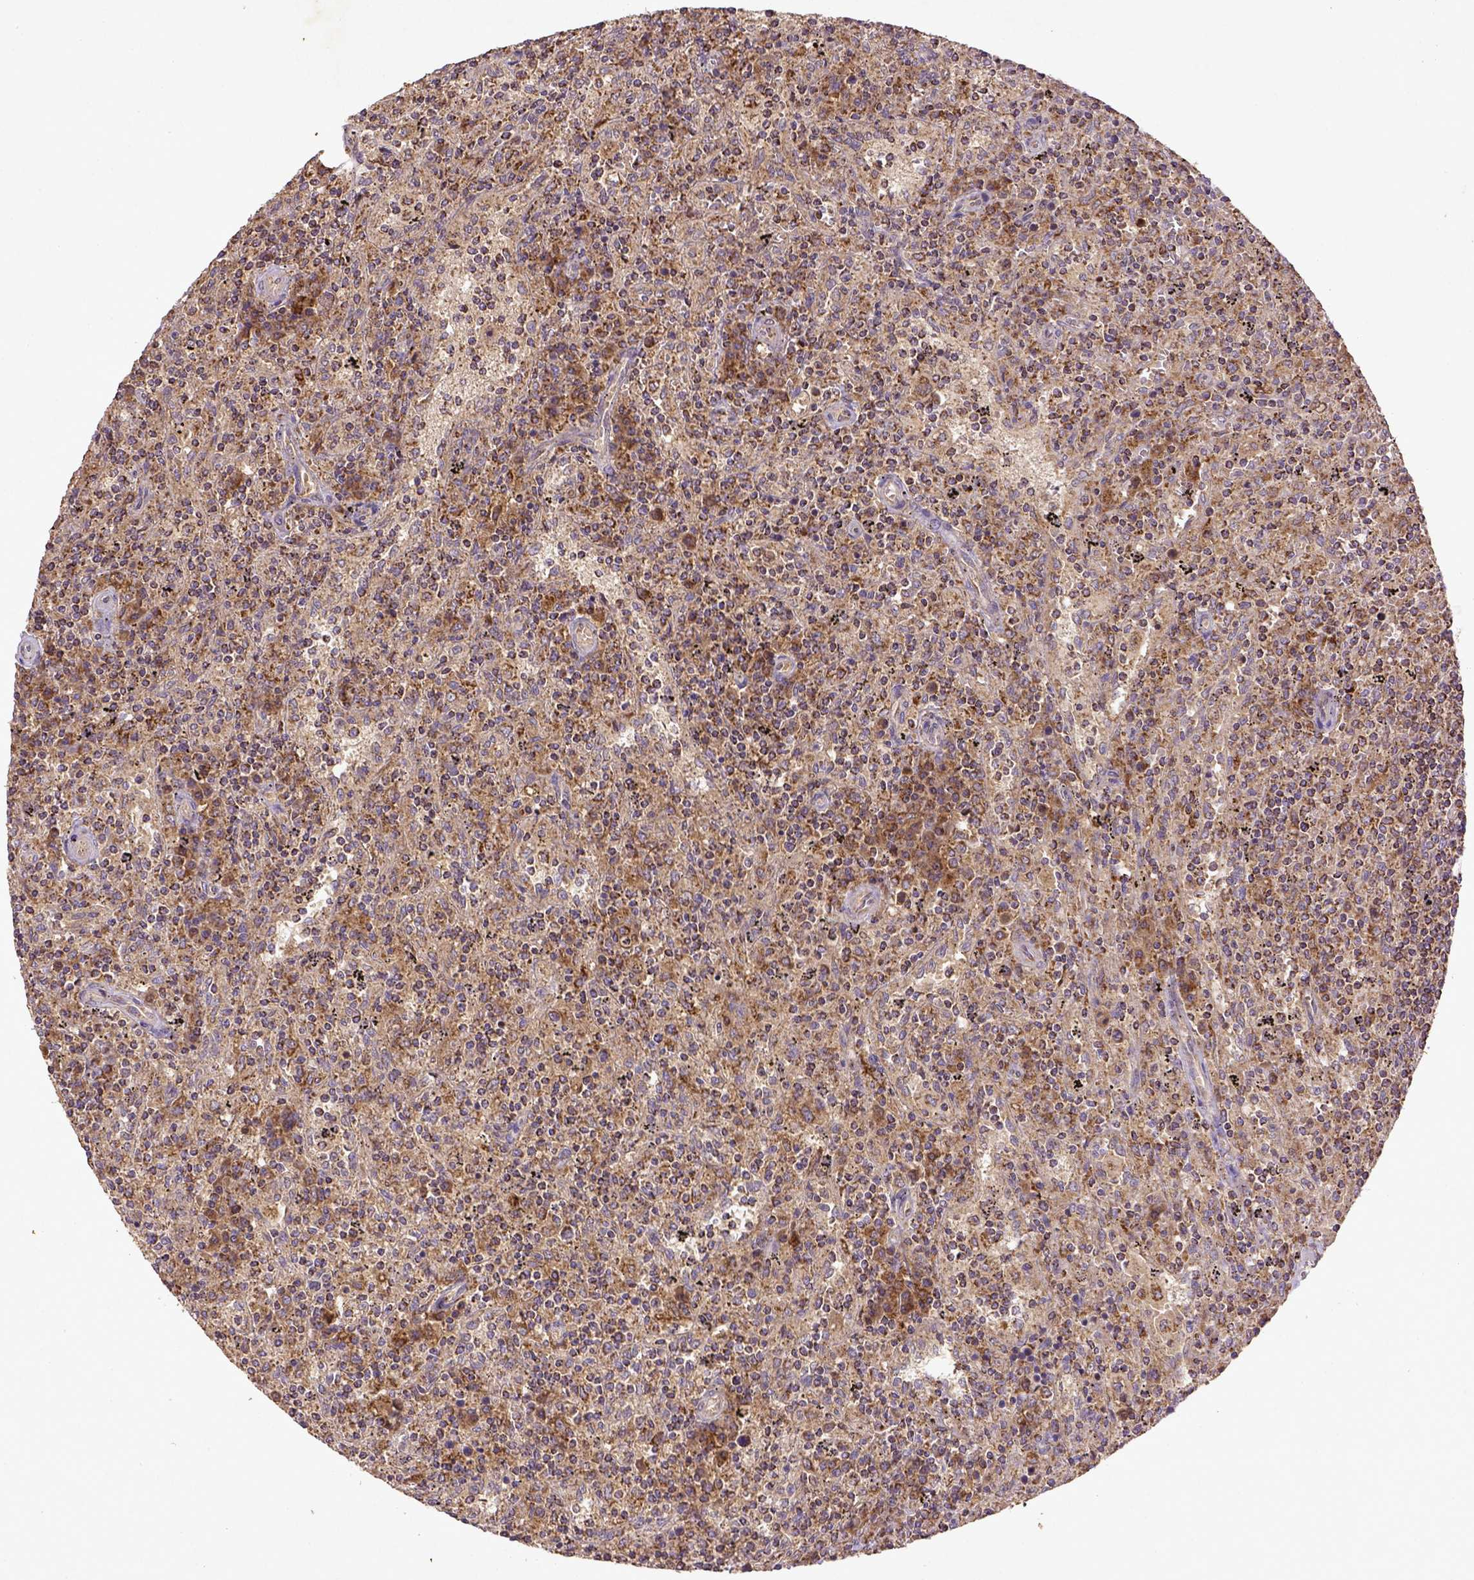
{"staining": {"intensity": "moderate", "quantity": "25%-75%", "location": "cytoplasmic/membranous"}, "tissue": "lymphoma", "cell_type": "Tumor cells", "image_type": "cancer", "snomed": [{"axis": "morphology", "description": "Malignant lymphoma, non-Hodgkin's type, Low grade"}, {"axis": "topography", "description": "Spleen"}], "caption": "This histopathology image displays immunohistochemistry staining of malignant lymphoma, non-Hodgkin's type (low-grade), with medium moderate cytoplasmic/membranous staining in approximately 25%-75% of tumor cells.", "gene": "MT-CO1", "patient": {"sex": "male", "age": 62}}